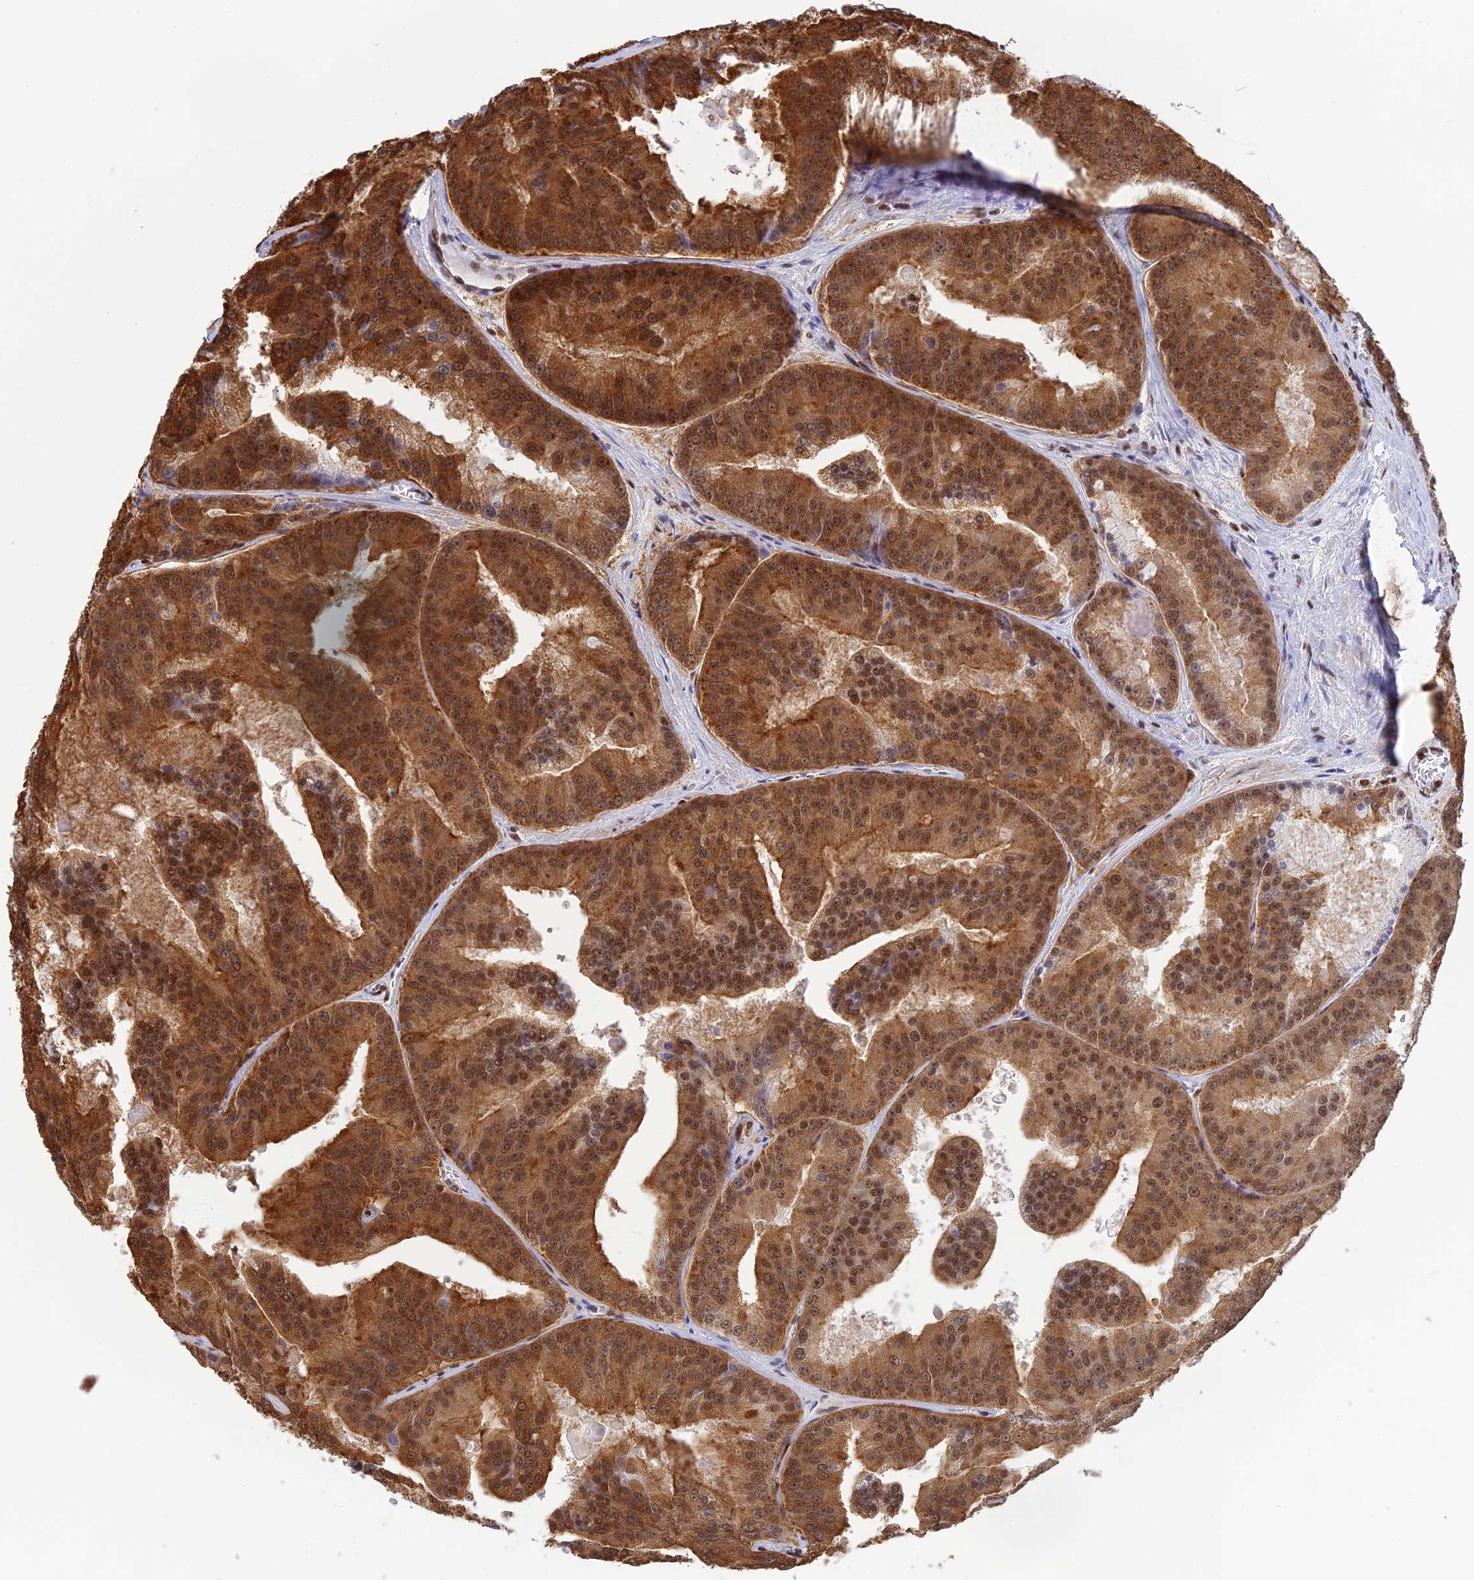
{"staining": {"intensity": "strong", "quantity": ">75%", "location": "cytoplasmic/membranous,nuclear"}, "tissue": "prostate cancer", "cell_type": "Tumor cells", "image_type": "cancer", "snomed": [{"axis": "morphology", "description": "Adenocarcinoma, High grade"}, {"axis": "topography", "description": "Prostate"}], "caption": "Strong cytoplasmic/membranous and nuclear positivity for a protein is appreciated in about >75% of tumor cells of prostate high-grade adenocarcinoma using immunohistochemistry.", "gene": "THAP11", "patient": {"sex": "male", "age": 61}}